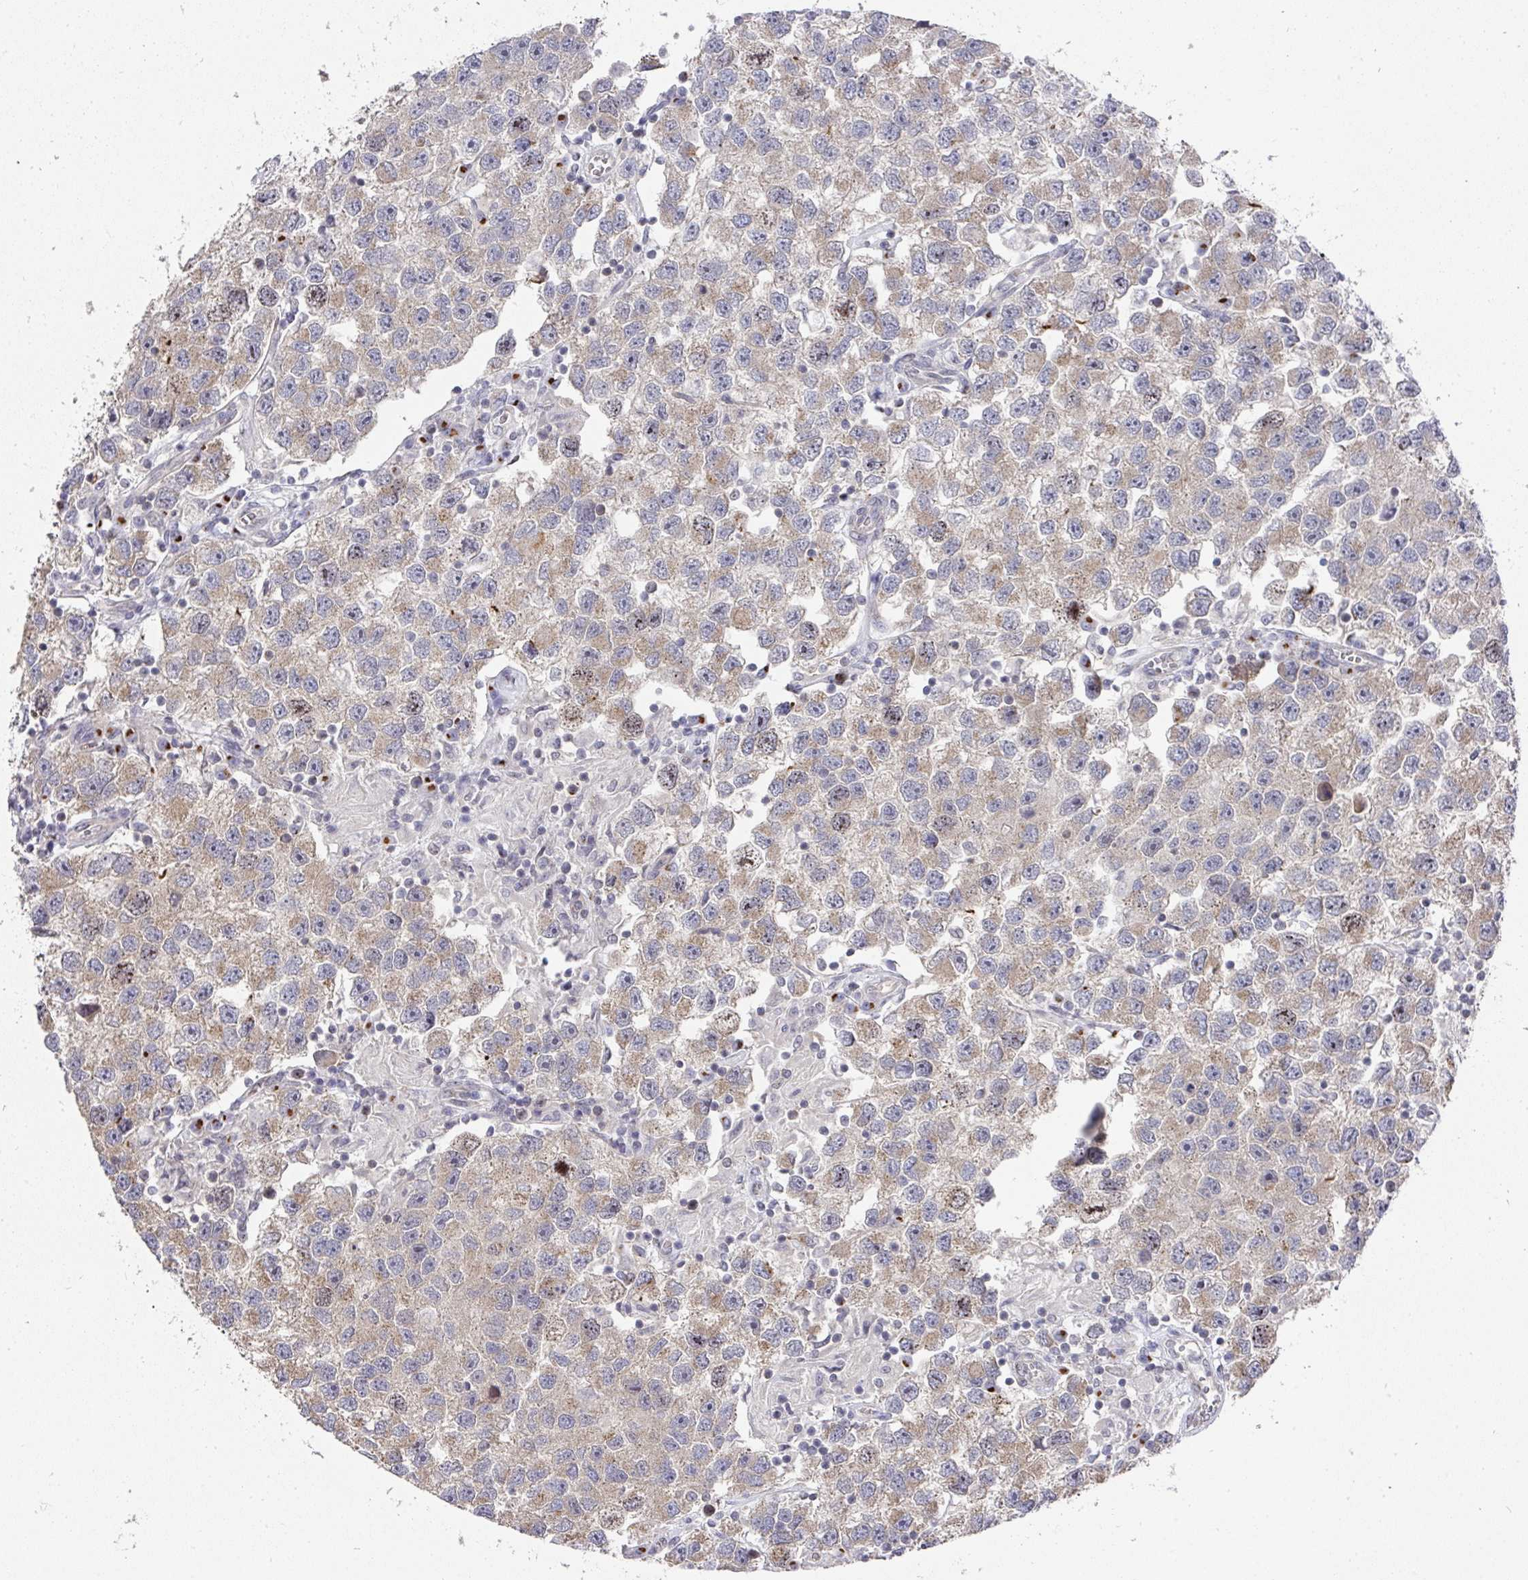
{"staining": {"intensity": "weak", "quantity": "<25%", "location": "cytoplasmic/membranous"}, "tissue": "testis cancer", "cell_type": "Tumor cells", "image_type": "cancer", "snomed": [{"axis": "morphology", "description": "Seminoma, NOS"}, {"axis": "topography", "description": "Testis"}], "caption": "A high-resolution image shows IHC staining of testis seminoma, which demonstrates no significant expression in tumor cells.", "gene": "C18orf25", "patient": {"sex": "male", "age": 26}}